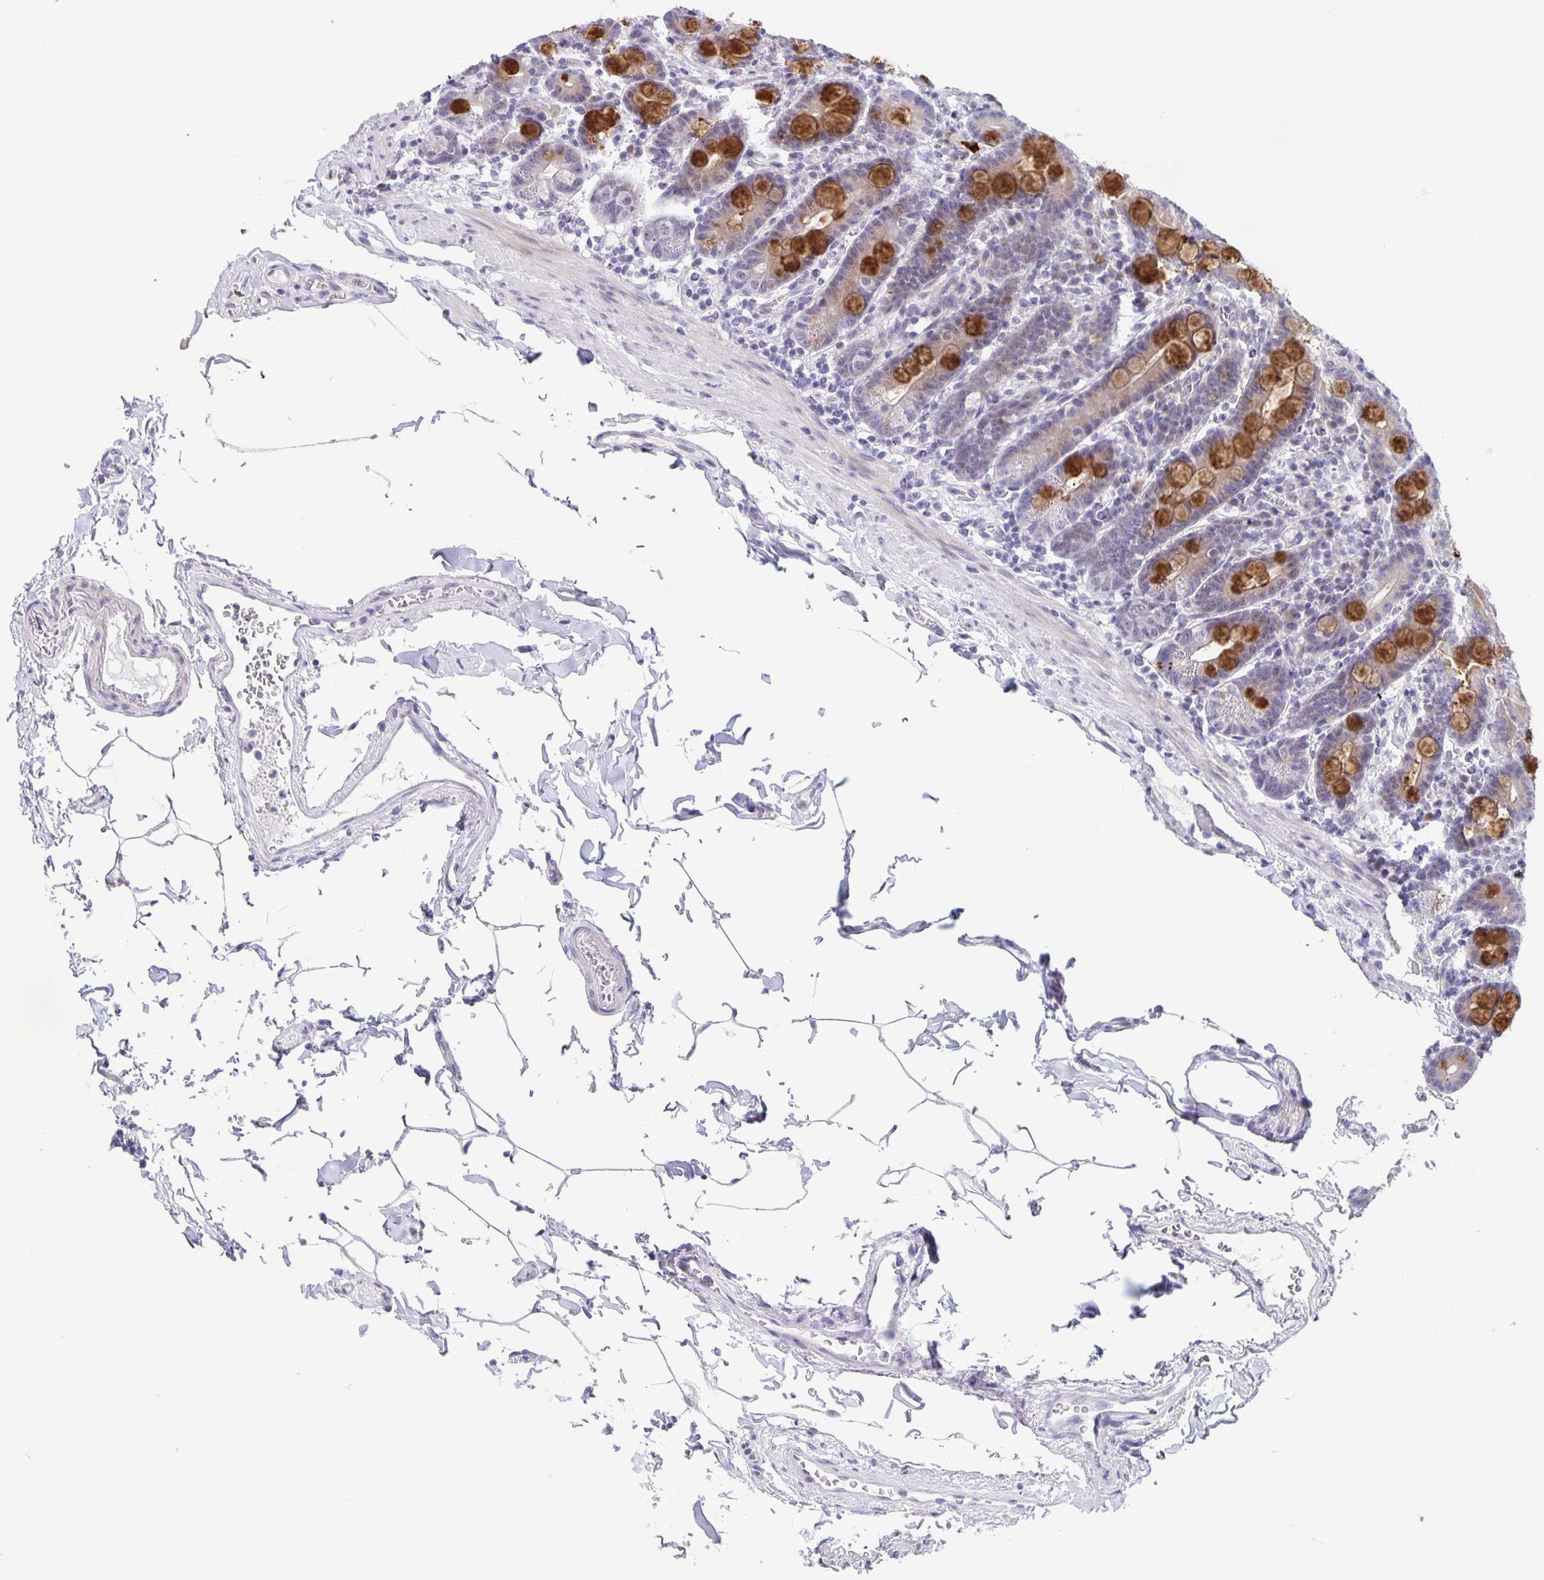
{"staining": {"intensity": "strong", "quantity": "25%-75%", "location": "cytoplasmic/membranous"}, "tissue": "duodenum", "cell_type": "Glandular cells", "image_type": "normal", "snomed": [{"axis": "morphology", "description": "Normal tissue, NOS"}, {"axis": "topography", "description": "Pancreas"}, {"axis": "topography", "description": "Duodenum"}], "caption": "Immunohistochemical staining of benign duodenum displays high levels of strong cytoplasmic/membranous staining in approximately 25%-75% of glandular cells.", "gene": "PHRF1", "patient": {"sex": "male", "age": 59}}